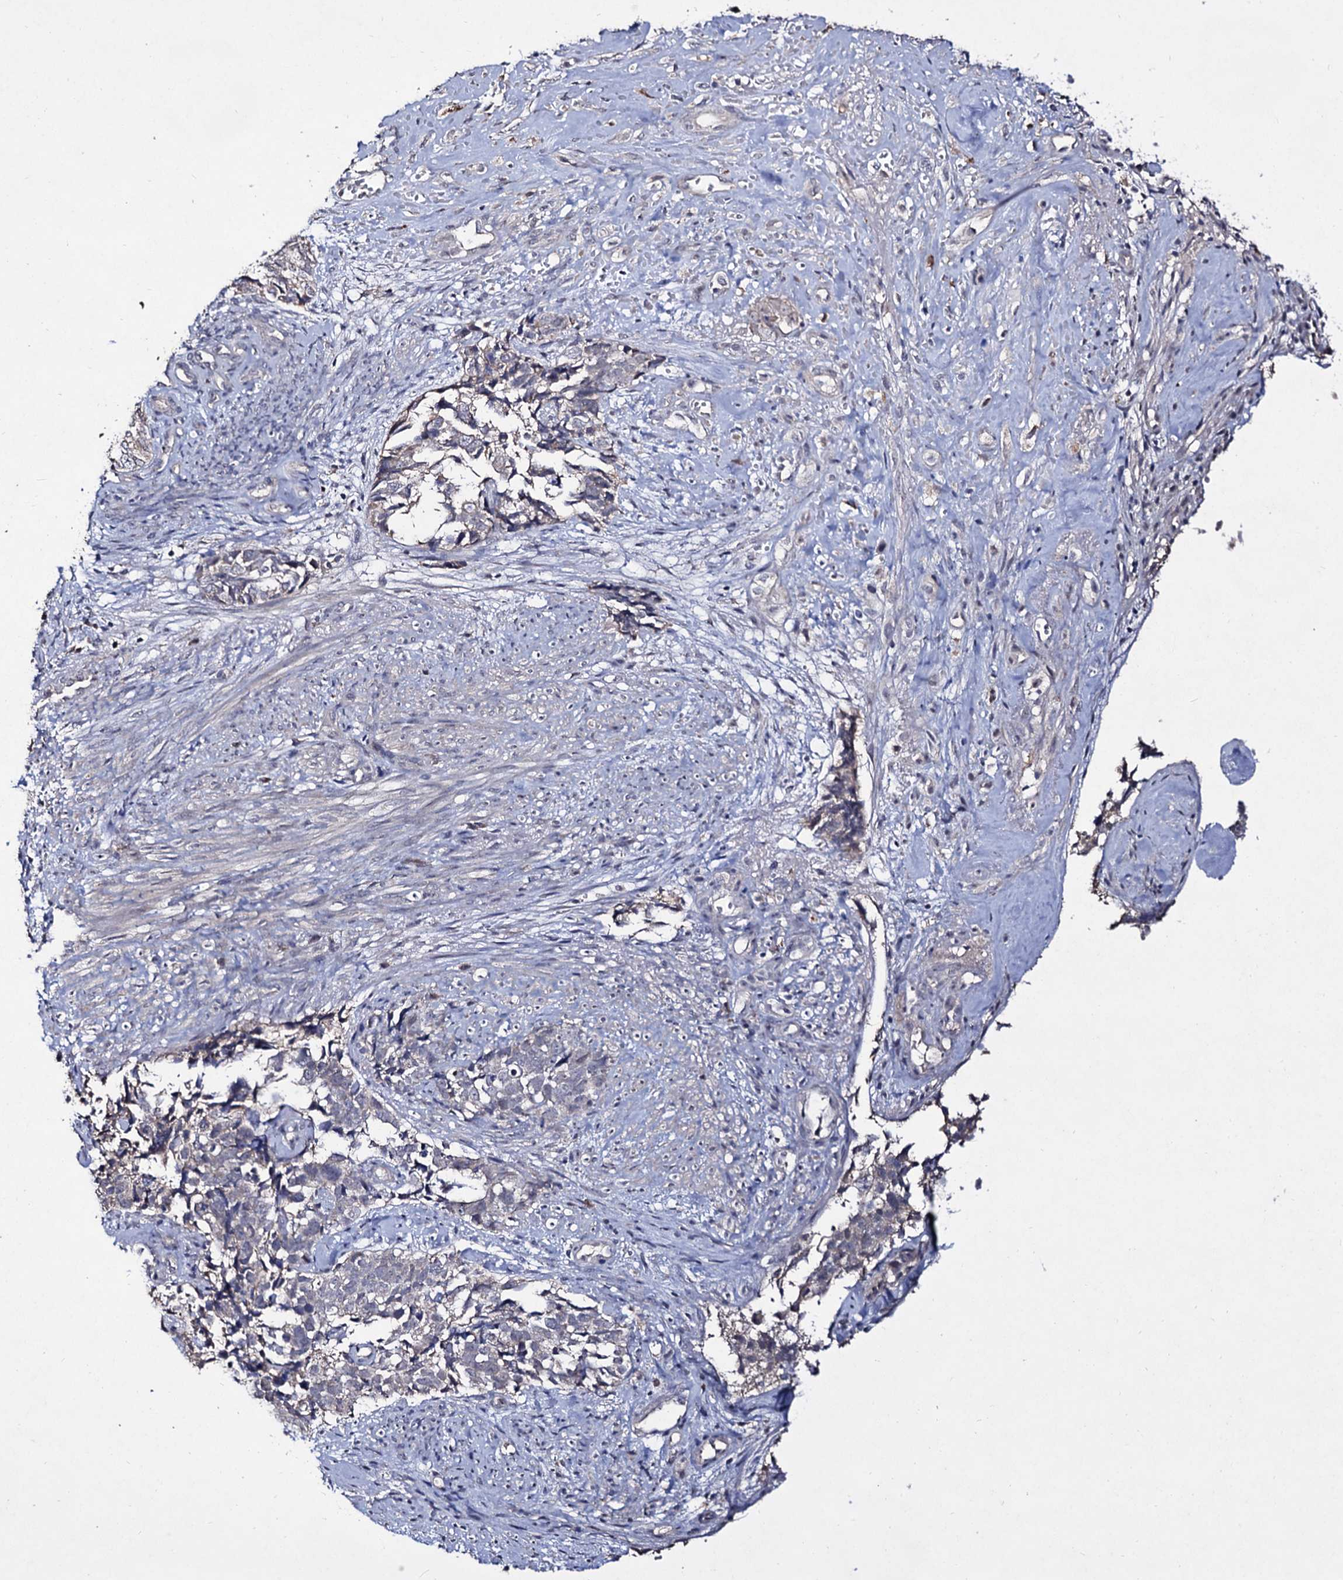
{"staining": {"intensity": "negative", "quantity": "none", "location": "none"}, "tissue": "cervical cancer", "cell_type": "Tumor cells", "image_type": "cancer", "snomed": [{"axis": "morphology", "description": "Squamous cell carcinoma, NOS"}, {"axis": "topography", "description": "Cervix"}], "caption": "Tumor cells show no significant expression in cervical cancer (squamous cell carcinoma).", "gene": "ACTR6", "patient": {"sex": "female", "age": 63}}